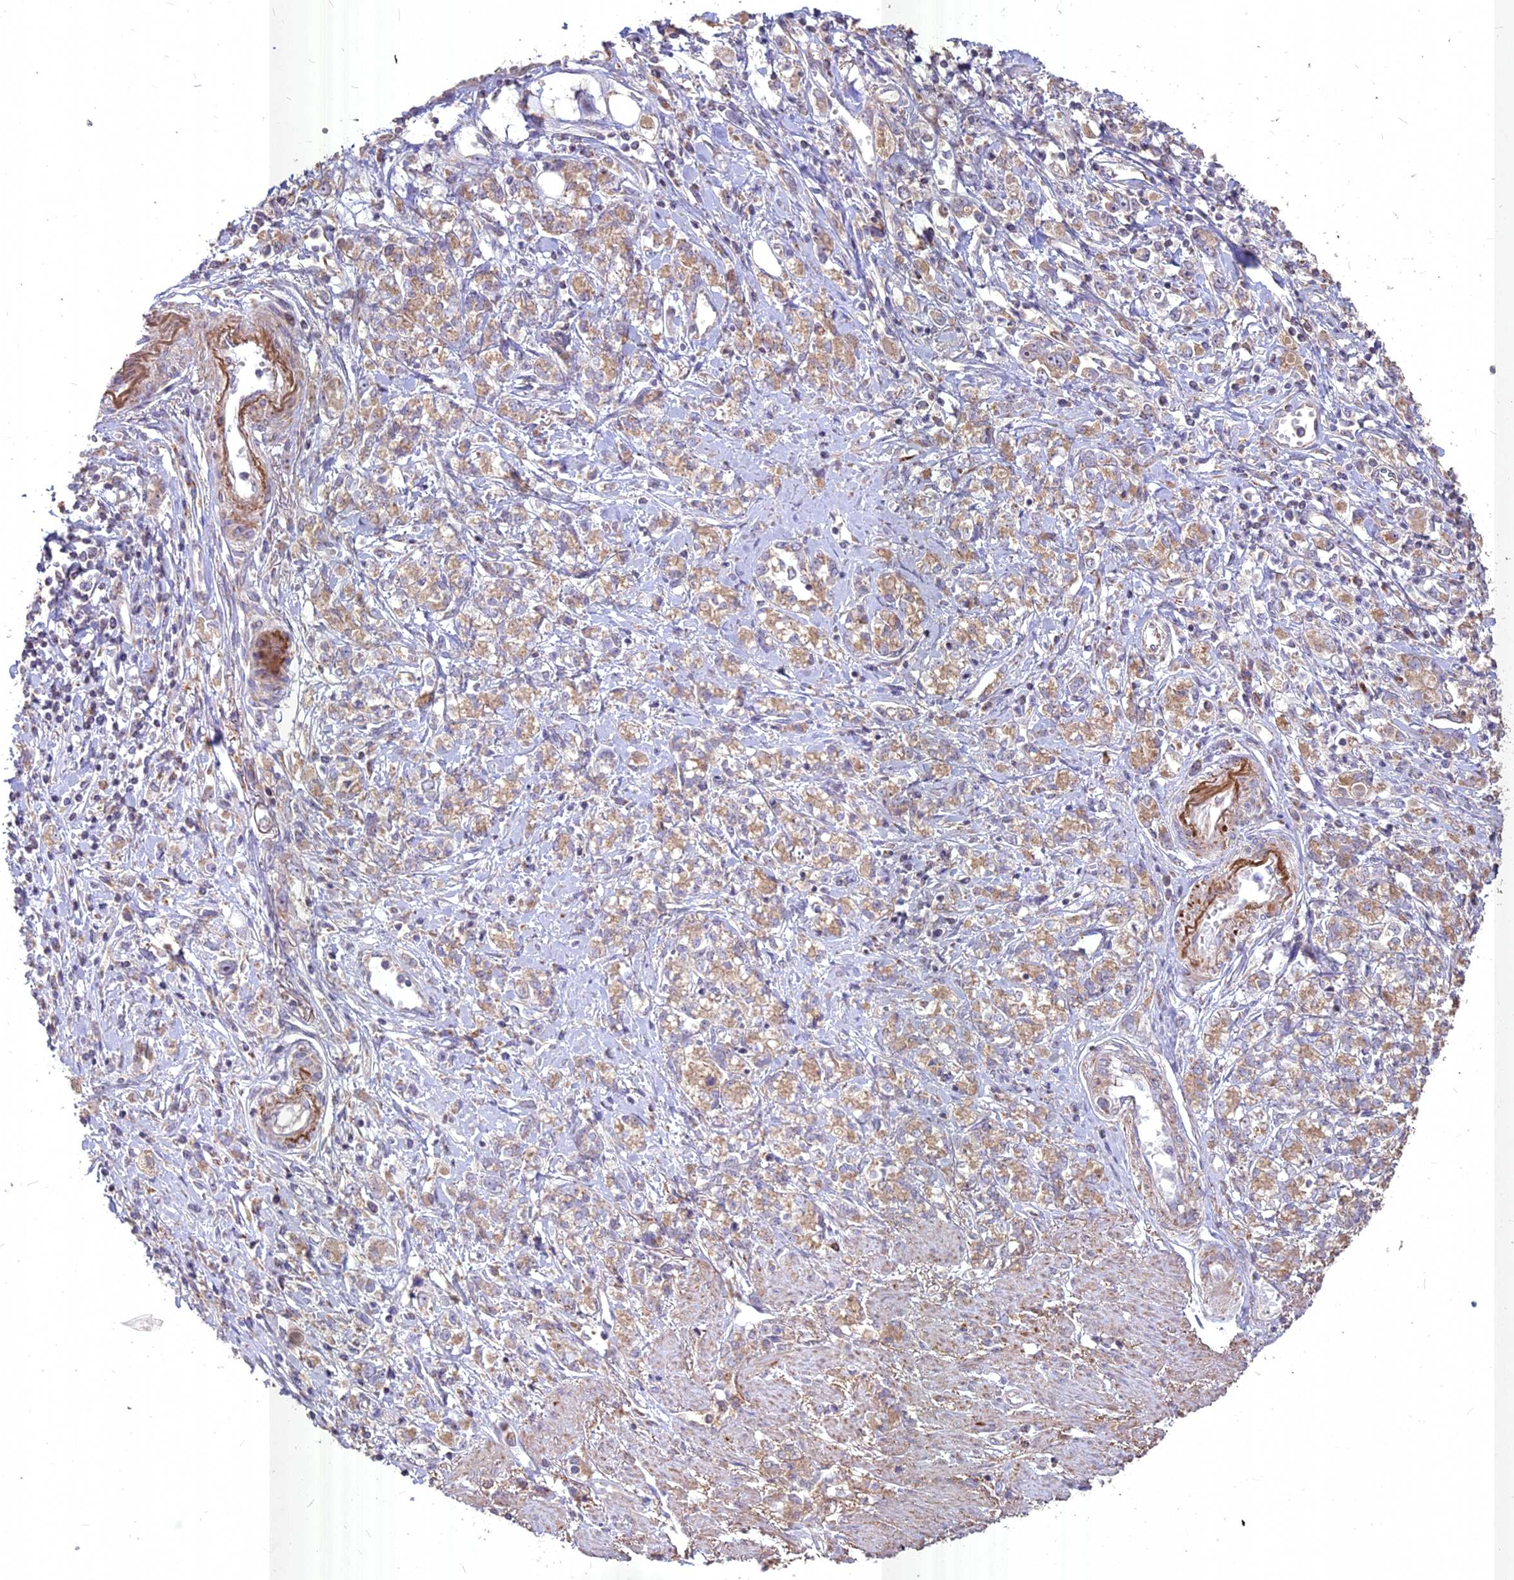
{"staining": {"intensity": "weak", "quantity": ">75%", "location": "cytoplasmic/membranous"}, "tissue": "stomach cancer", "cell_type": "Tumor cells", "image_type": "cancer", "snomed": [{"axis": "morphology", "description": "Adenocarcinoma, NOS"}, {"axis": "topography", "description": "Stomach"}], "caption": "Immunohistochemistry of stomach cancer (adenocarcinoma) shows low levels of weak cytoplasmic/membranous expression in about >75% of tumor cells.", "gene": "COX11", "patient": {"sex": "female", "age": 76}}